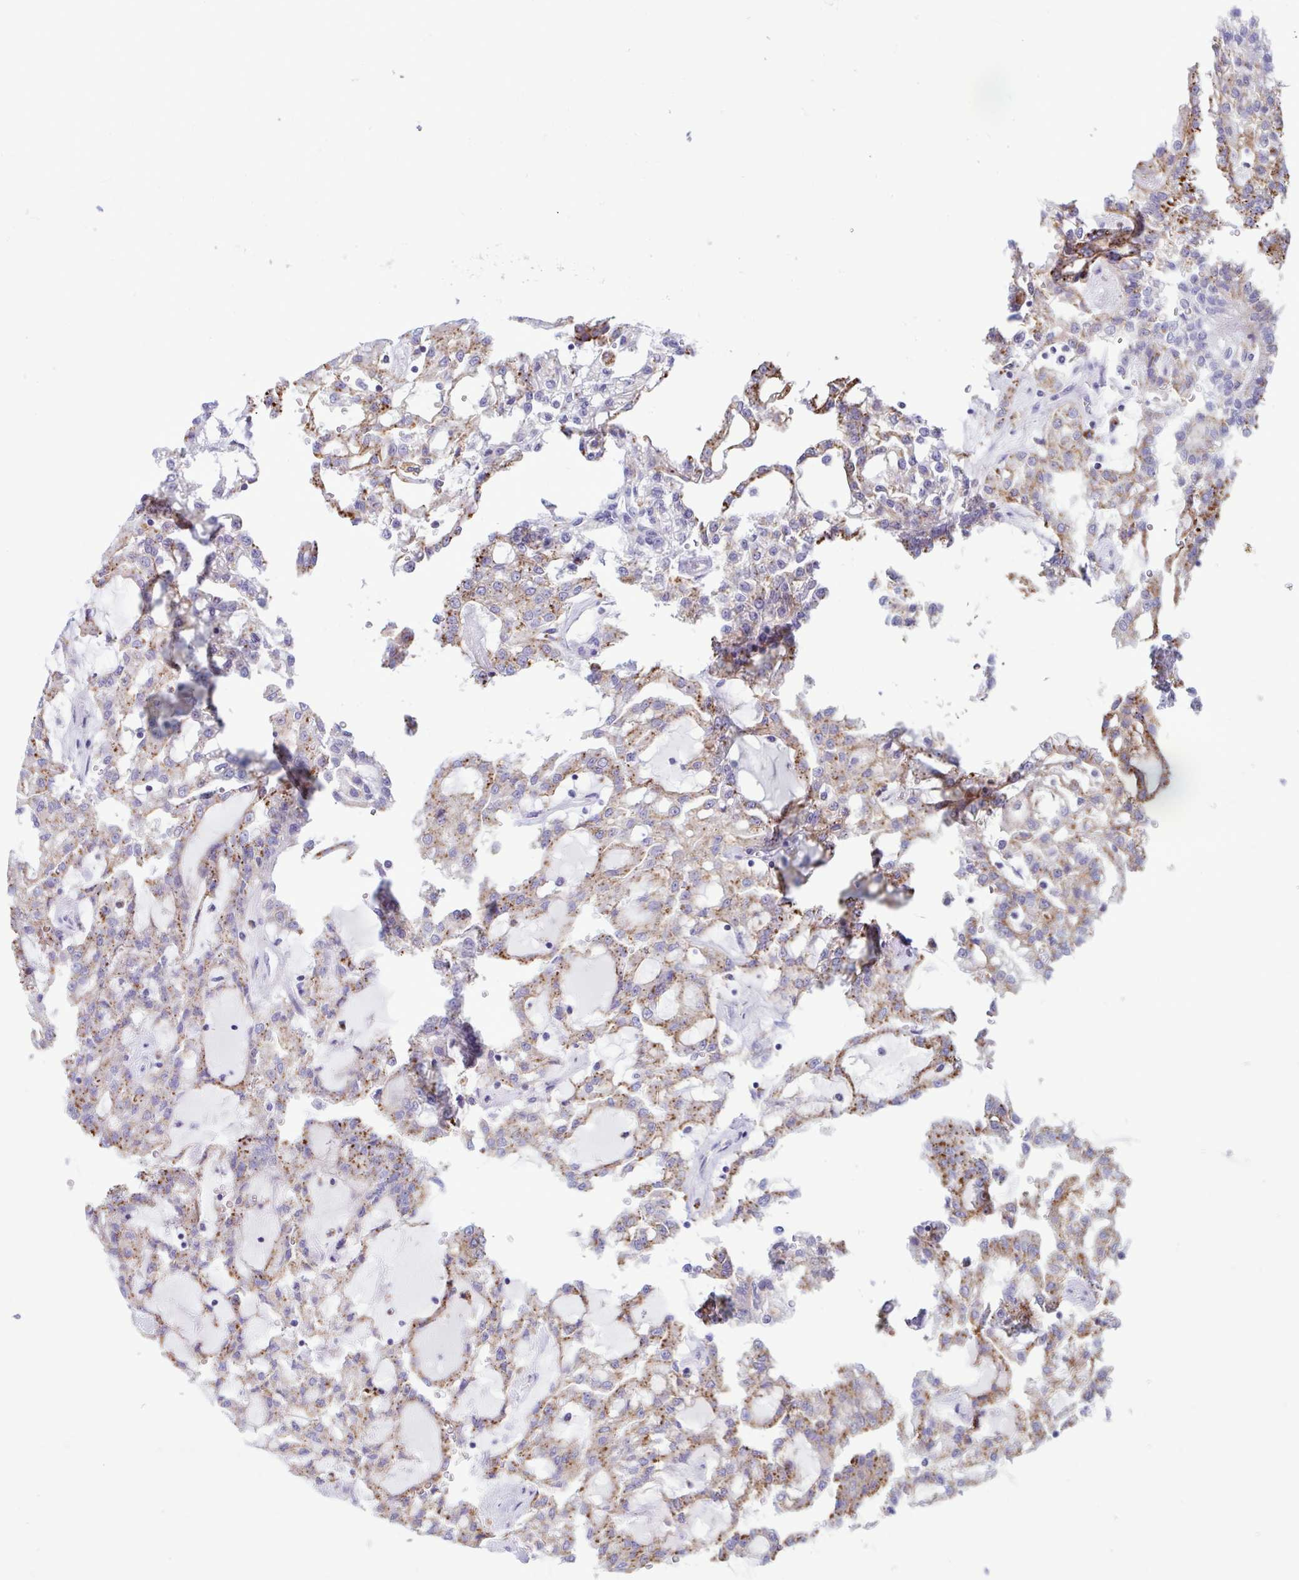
{"staining": {"intensity": "moderate", "quantity": ">75%", "location": "cytoplasmic/membranous"}, "tissue": "renal cancer", "cell_type": "Tumor cells", "image_type": "cancer", "snomed": [{"axis": "morphology", "description": "Adenocarcinoma, NOS"}, {"axis": "topography", "description": "Kidney"}], "caption": "Protein expression analysis of renal cancer reveals moderate cytoplasmic/membranous expression in approximately >75% of tumor cells. Immunohistochemistry (ihc) stains the protein in brown and the nuclei are stained blue.", "gene": "XCL1", "patient": {"sex": "male", "age": 63}}